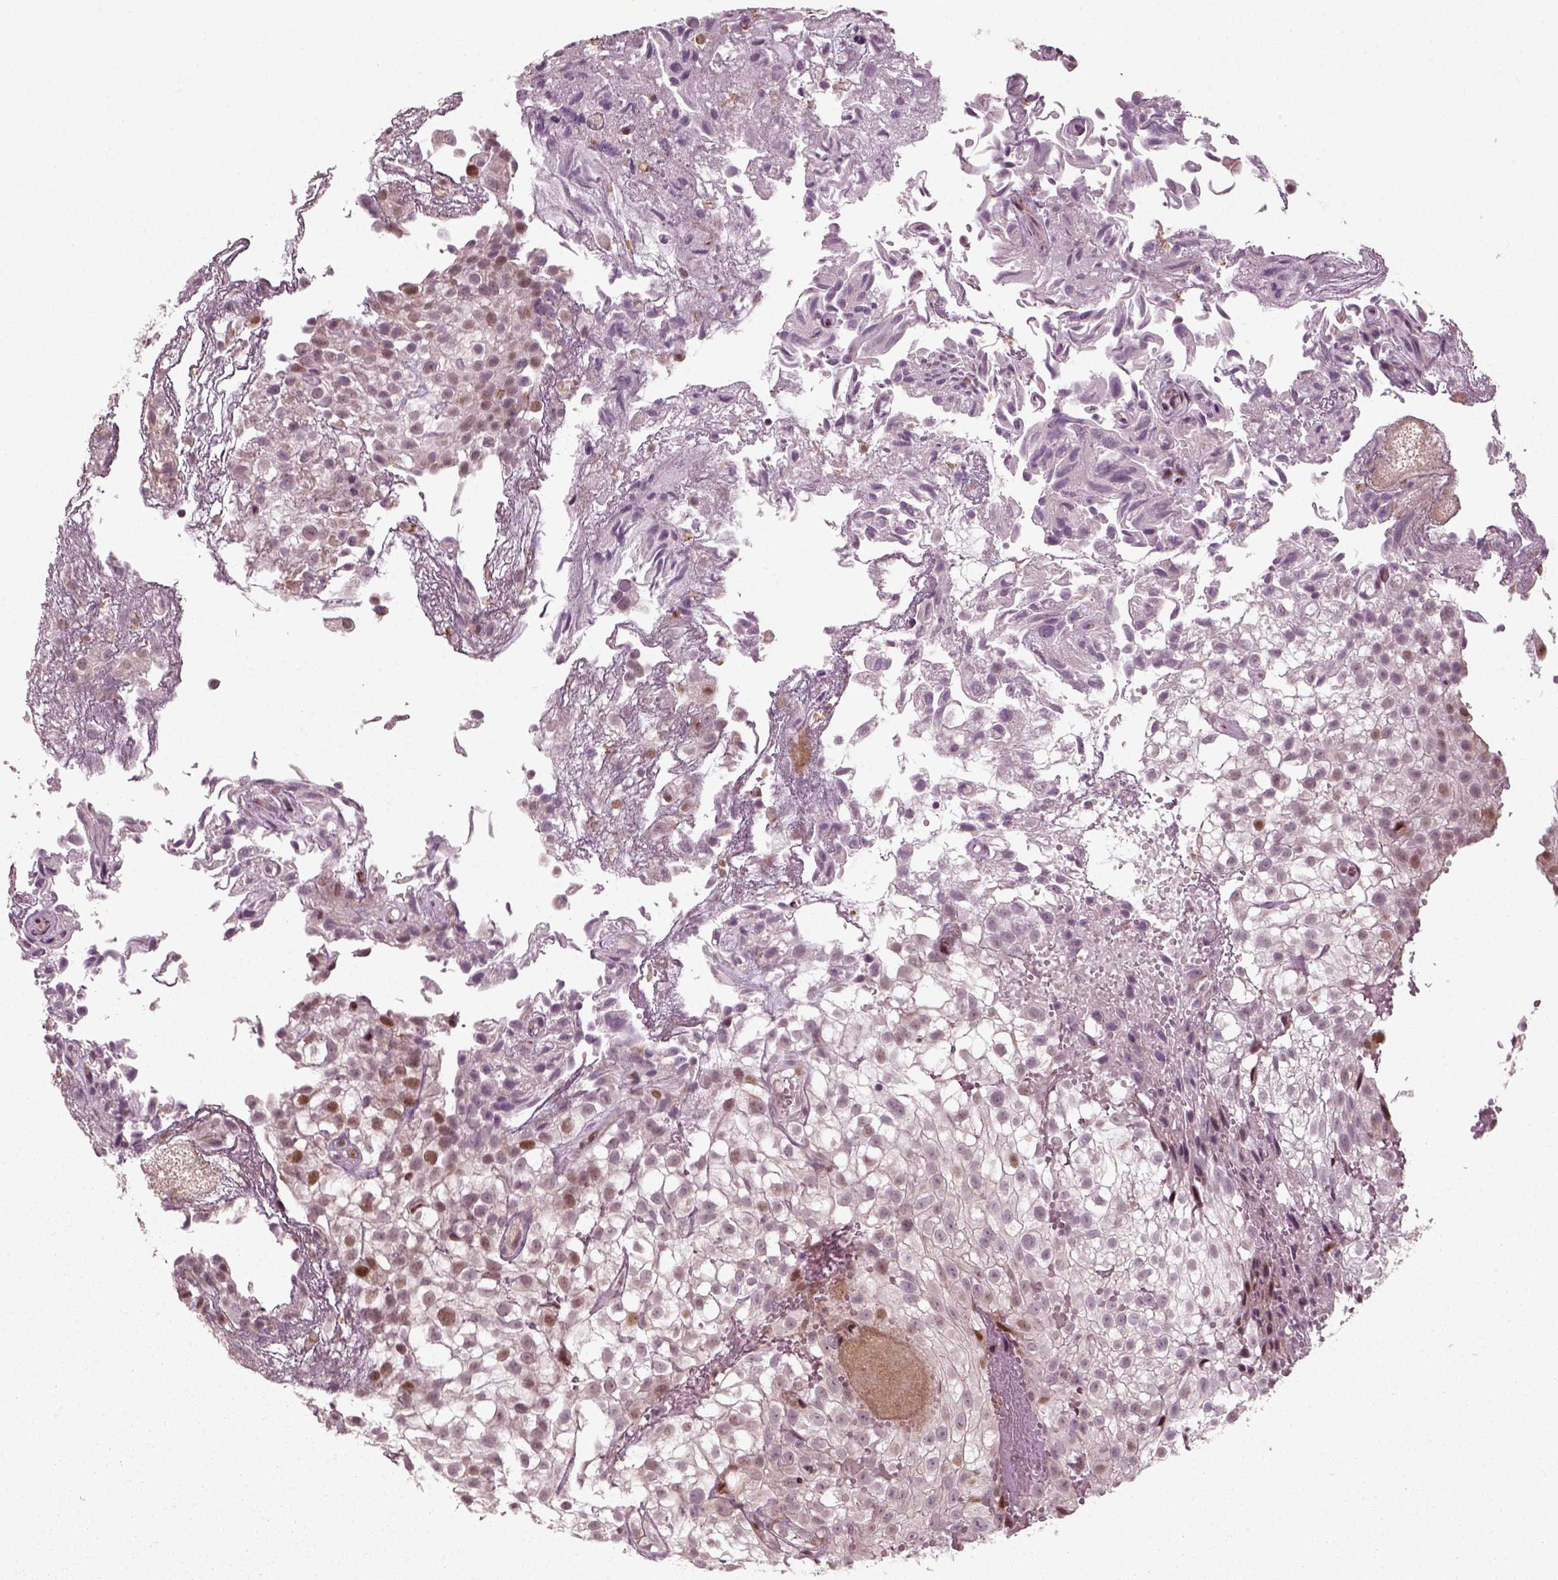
{"staining": {"intensity": "moderate", "quantity": "<25%", "location": "nuclear"}, "tissue": "urothelial cancer", "cell_type": "Tumor cells", "image_type": "cancer", "snomed": [{"axis": "morphology", "description": "Urothelial carcinoma, High grade"}, {"axis": "topography", "description": "Urinary bladder"}], "caption": "A histopathology image of urothelial cancer stained for a protein displays moderate nuclear brown staining in tumor cells. (DAB IHC, brown staining for protein, blue staining for nuclei).", "gene": "CDC14A", "patient": {"sex": "male", "age": 56}}